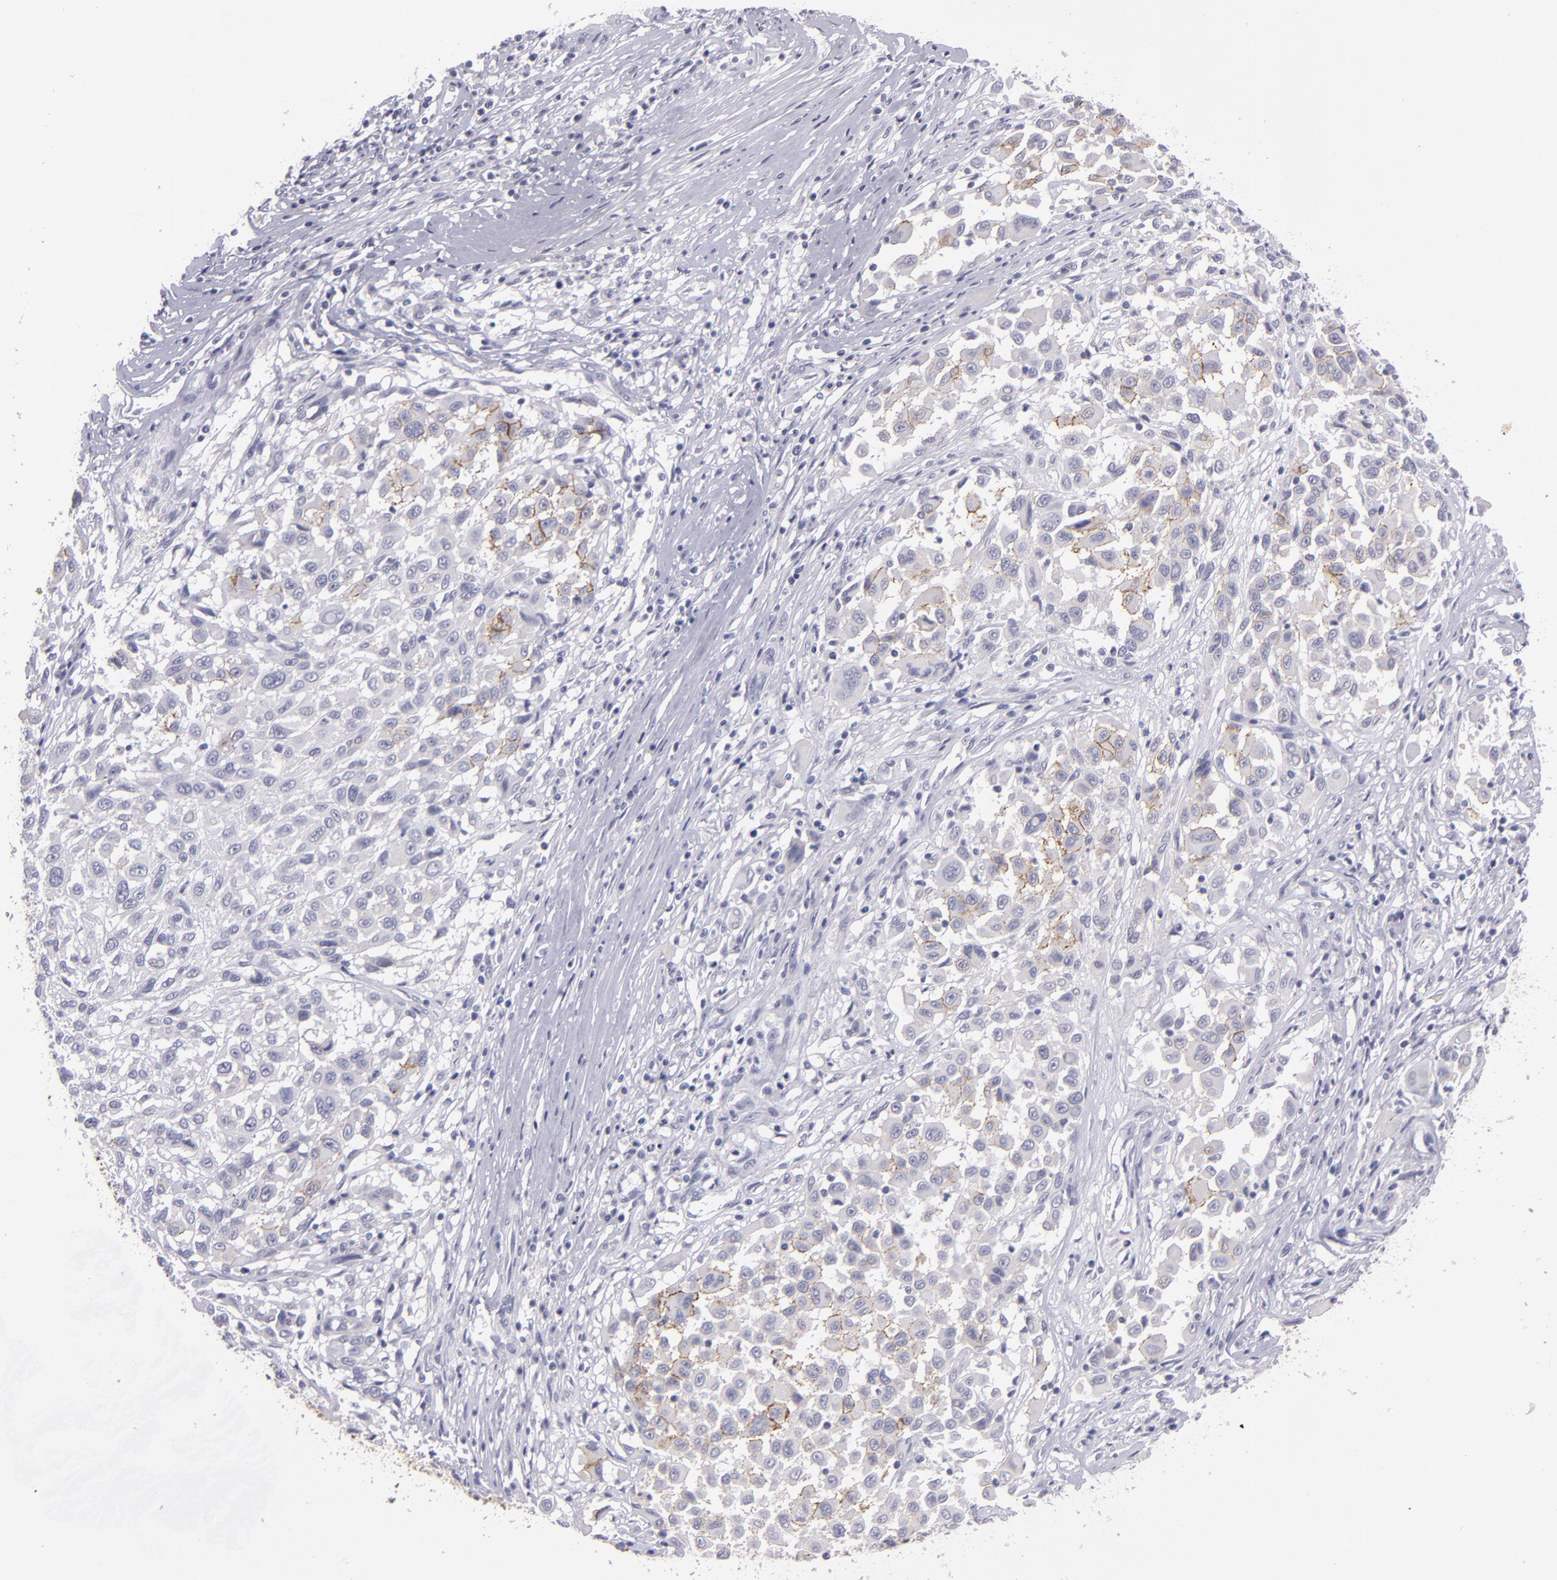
{"staining": {"intensity": "moderate", "quantity": "<25%", "location": "cytoplasmic/membranous"}, "tissue": "melanoma", "cell_type": "Tumor cells", "image_type": "cancer", "snomed": [{"axis": "morphology", "description": "Malignant melanoma, Metastatic site"}, {"axis": "topography", "description": "Lymph node"}], "caption": "A micrograph of melanoma stained for a protein demonstrates moderate cytoplasmic/membranous brown staining in tumor cells.", "gene": "CDH3", "patient": {"sex": "male", "age": 61}}